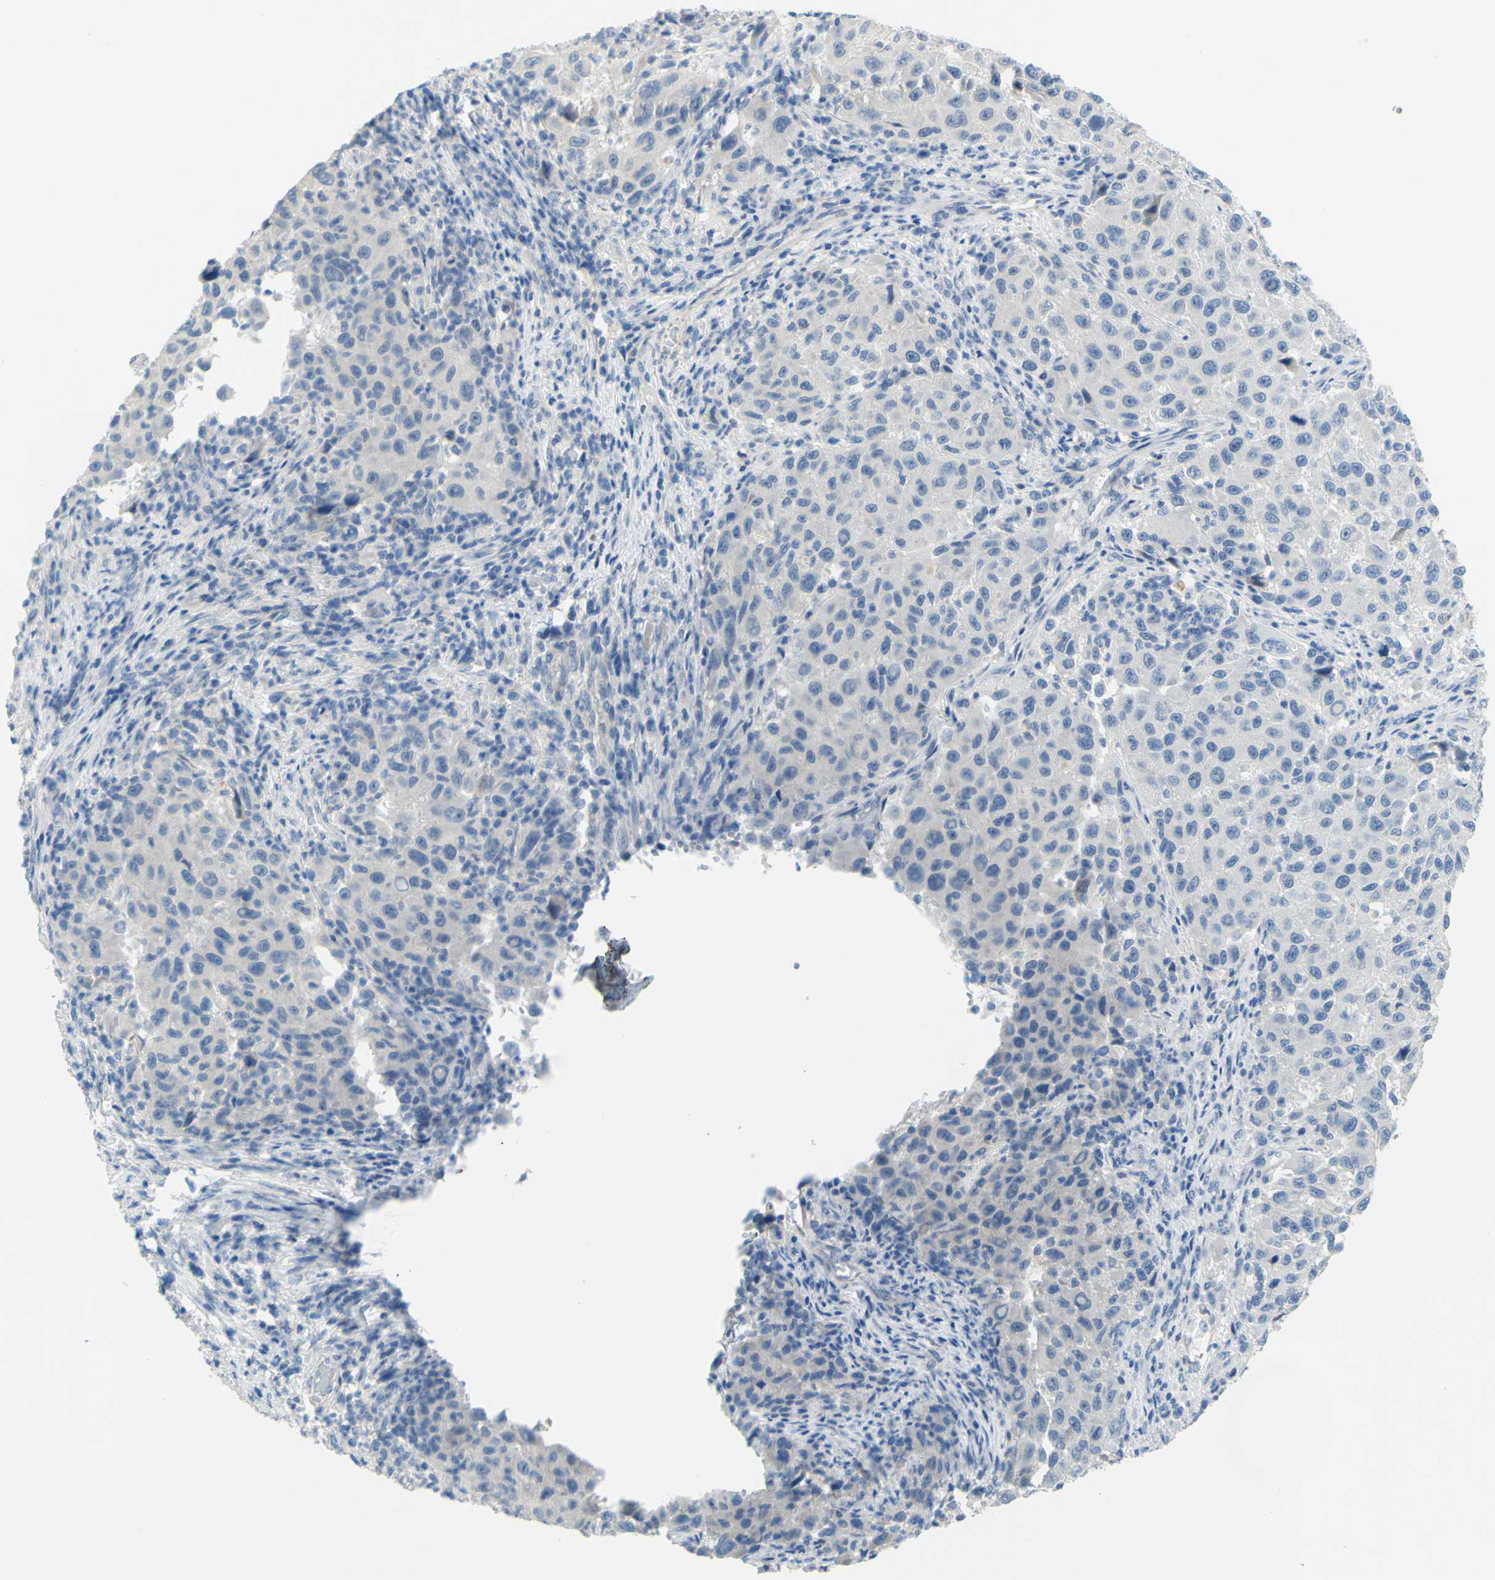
{"staining": {"intensity": "negative", "quantity": "none", "location": "none"}, "tissue": "melanoma", "cell_type": "Tumor cells", "image_type": "cancer", "snomed": [{"axis": "morphology", "description": "Malignant melanoma, Metastatic site"}, {"axis": "topography", "description": "Lymph node"}], "caption": "Melanoma stained for a protein using immunohistochemistry exhibits no positivity tumor cells.", "gene": "SLC1A2", "patient": {"sex": "male", "age": 61}}